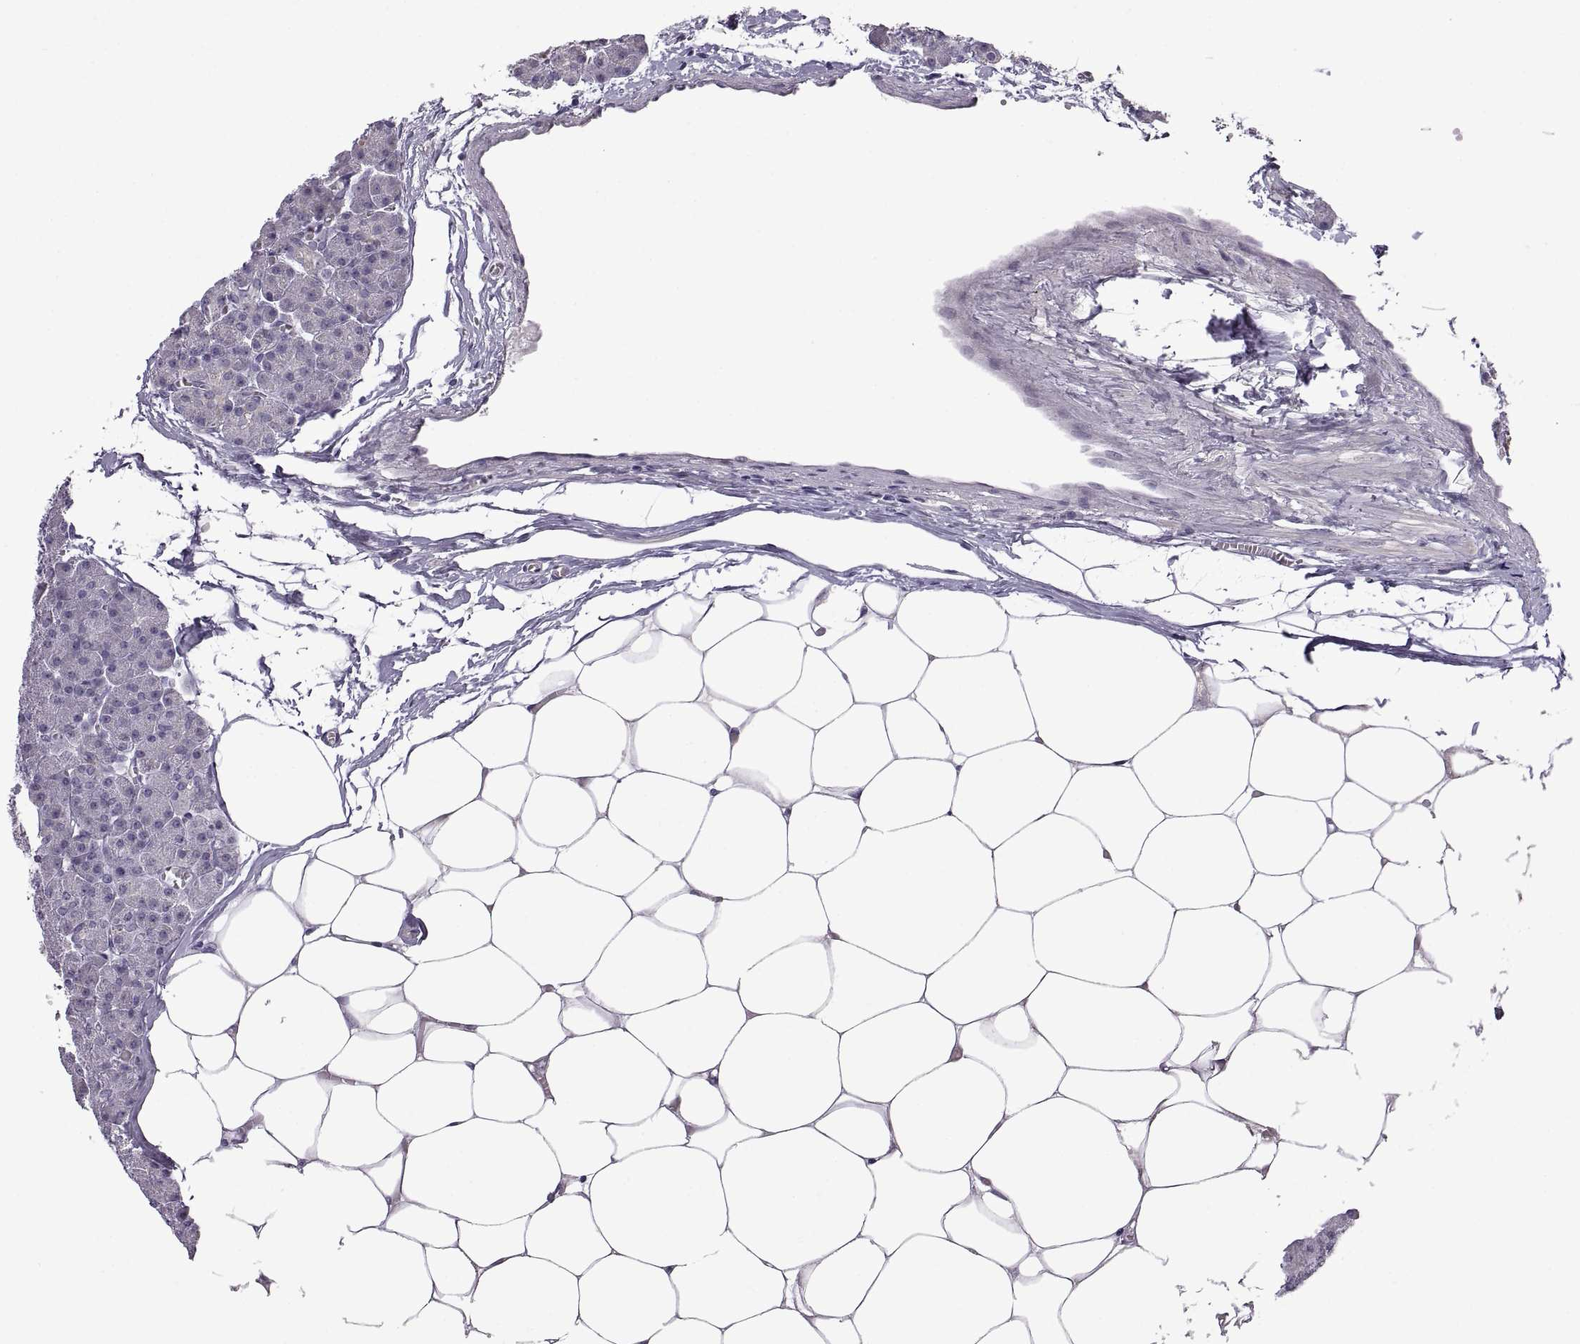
{"staining": {"intensity": "moderate", "quantity": "<25%", "location": "cytoplasmic/membranous"}, "tissue": "pancreas", "cell_type": "Exocrine glandular cells", "image_type": "normal", "snomed": [{"axis": "morphology", "description": "Normal tissue, NOS"}, {"axis": "topography", "description": "Pancreas"}], "caption": "Immunohistochemical staining of unremarkable human pancreas shows low levels of moderate cytoplasmic/membranous expression in about <25% of exocrine glandular cells. The protein of interest is shown in brown color, while the nuclei are stained blue.", "gene": "FAM170A", "patient": {"sex": "female", "age": 45}}